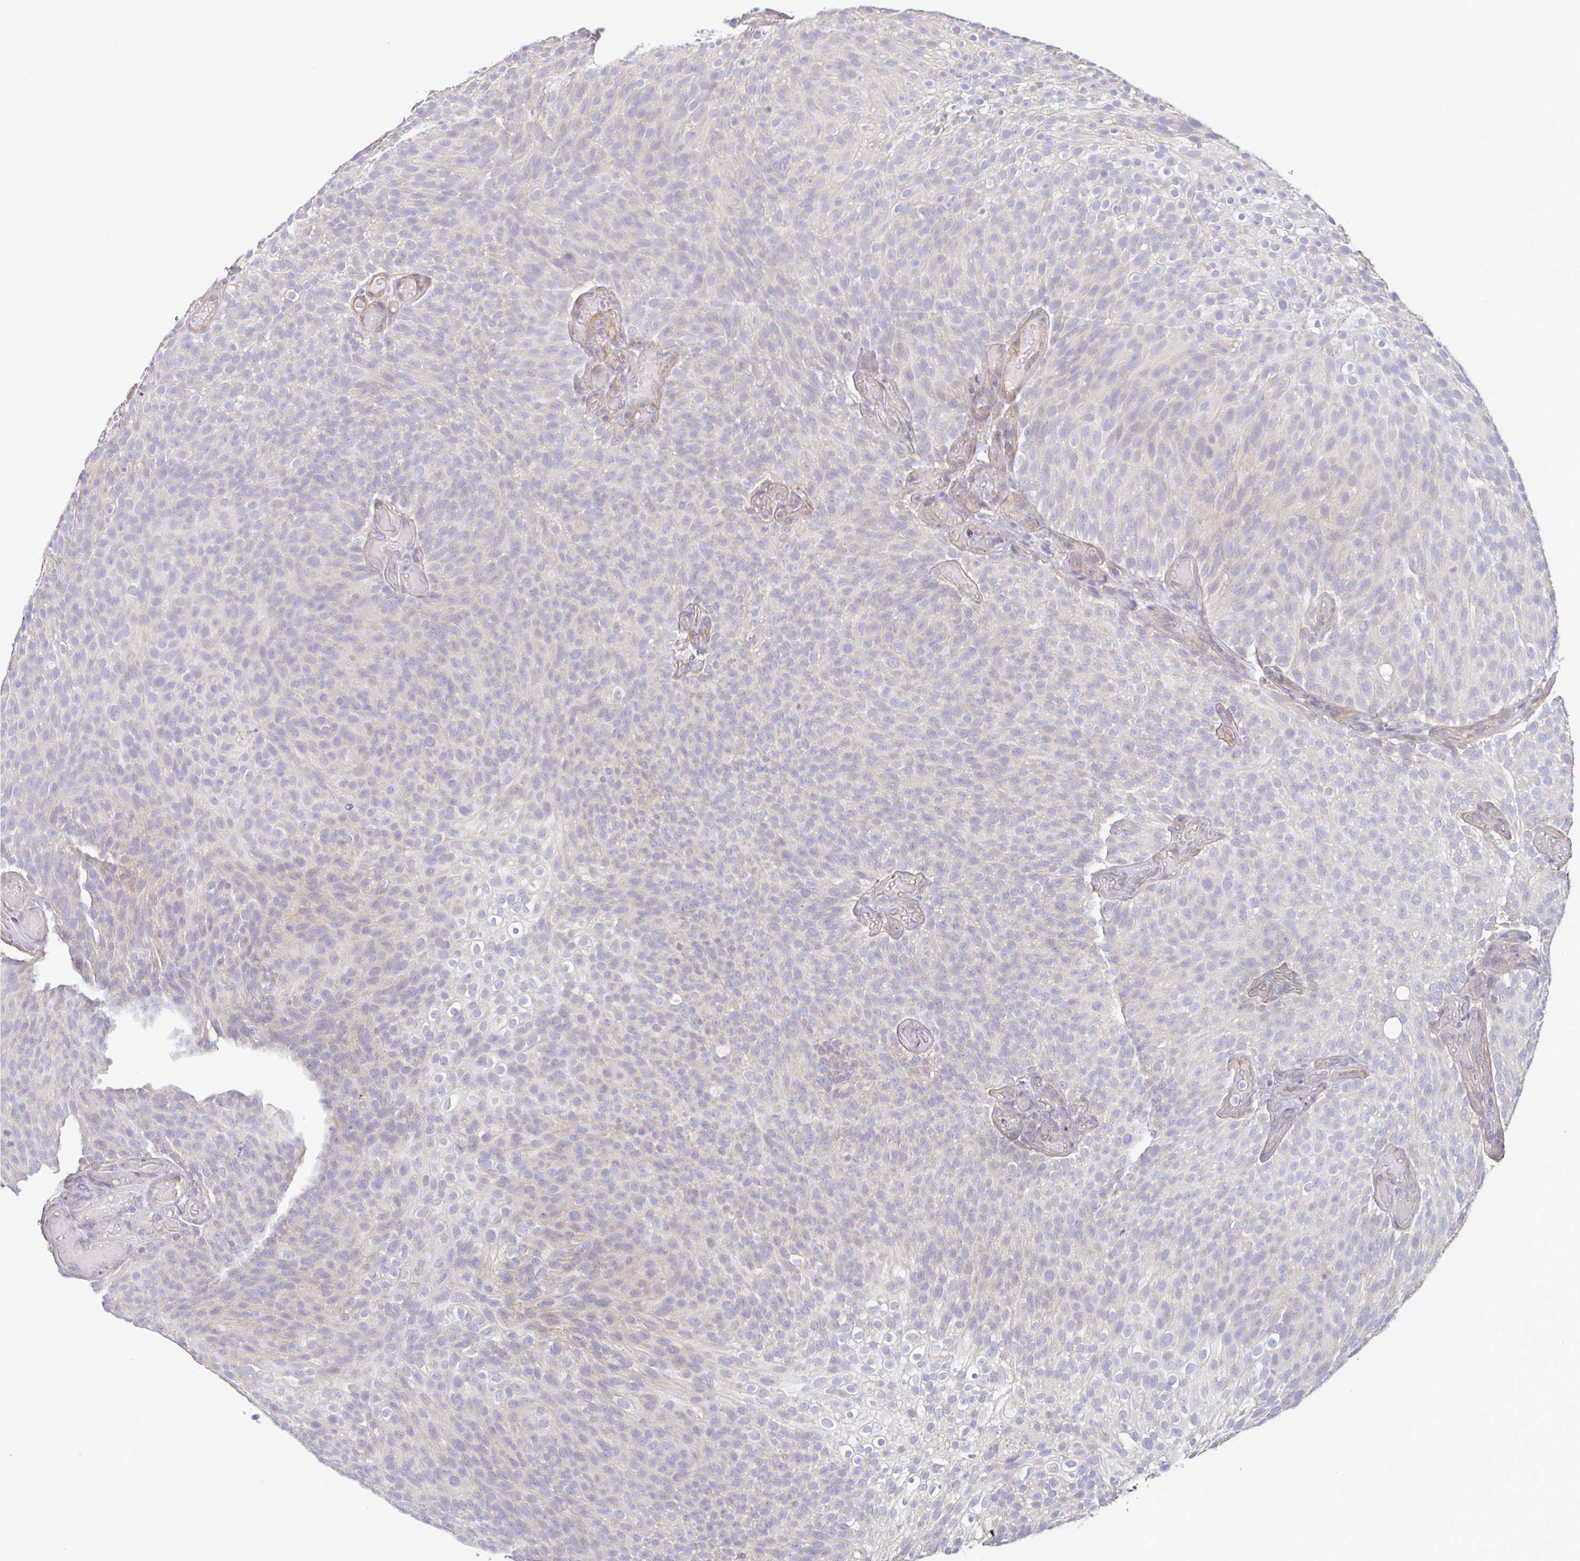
{"staining": {"intensity": "negative", "quantity": "none", "location": "none"}, "tissue": "urothelial cancer", "cell_type": "Tumor cells", "image_type": "cancer", "snomed": [{"axis": "morphology", "description": "Urothelial carcinoma, Low grade"}, {"axis": "topography", "description": "Urinary bladder"}], "caption": "Immunohistochemistry histopathology image of neoplastic tissue: urothelial carcinoma (low-grade) stained with DAB (3,3'-diaminobenzidine) reveals no significant protein expression in tumor cells.", "gene": "PLCD4", "patient": {"sex": "male", "age": 78}}